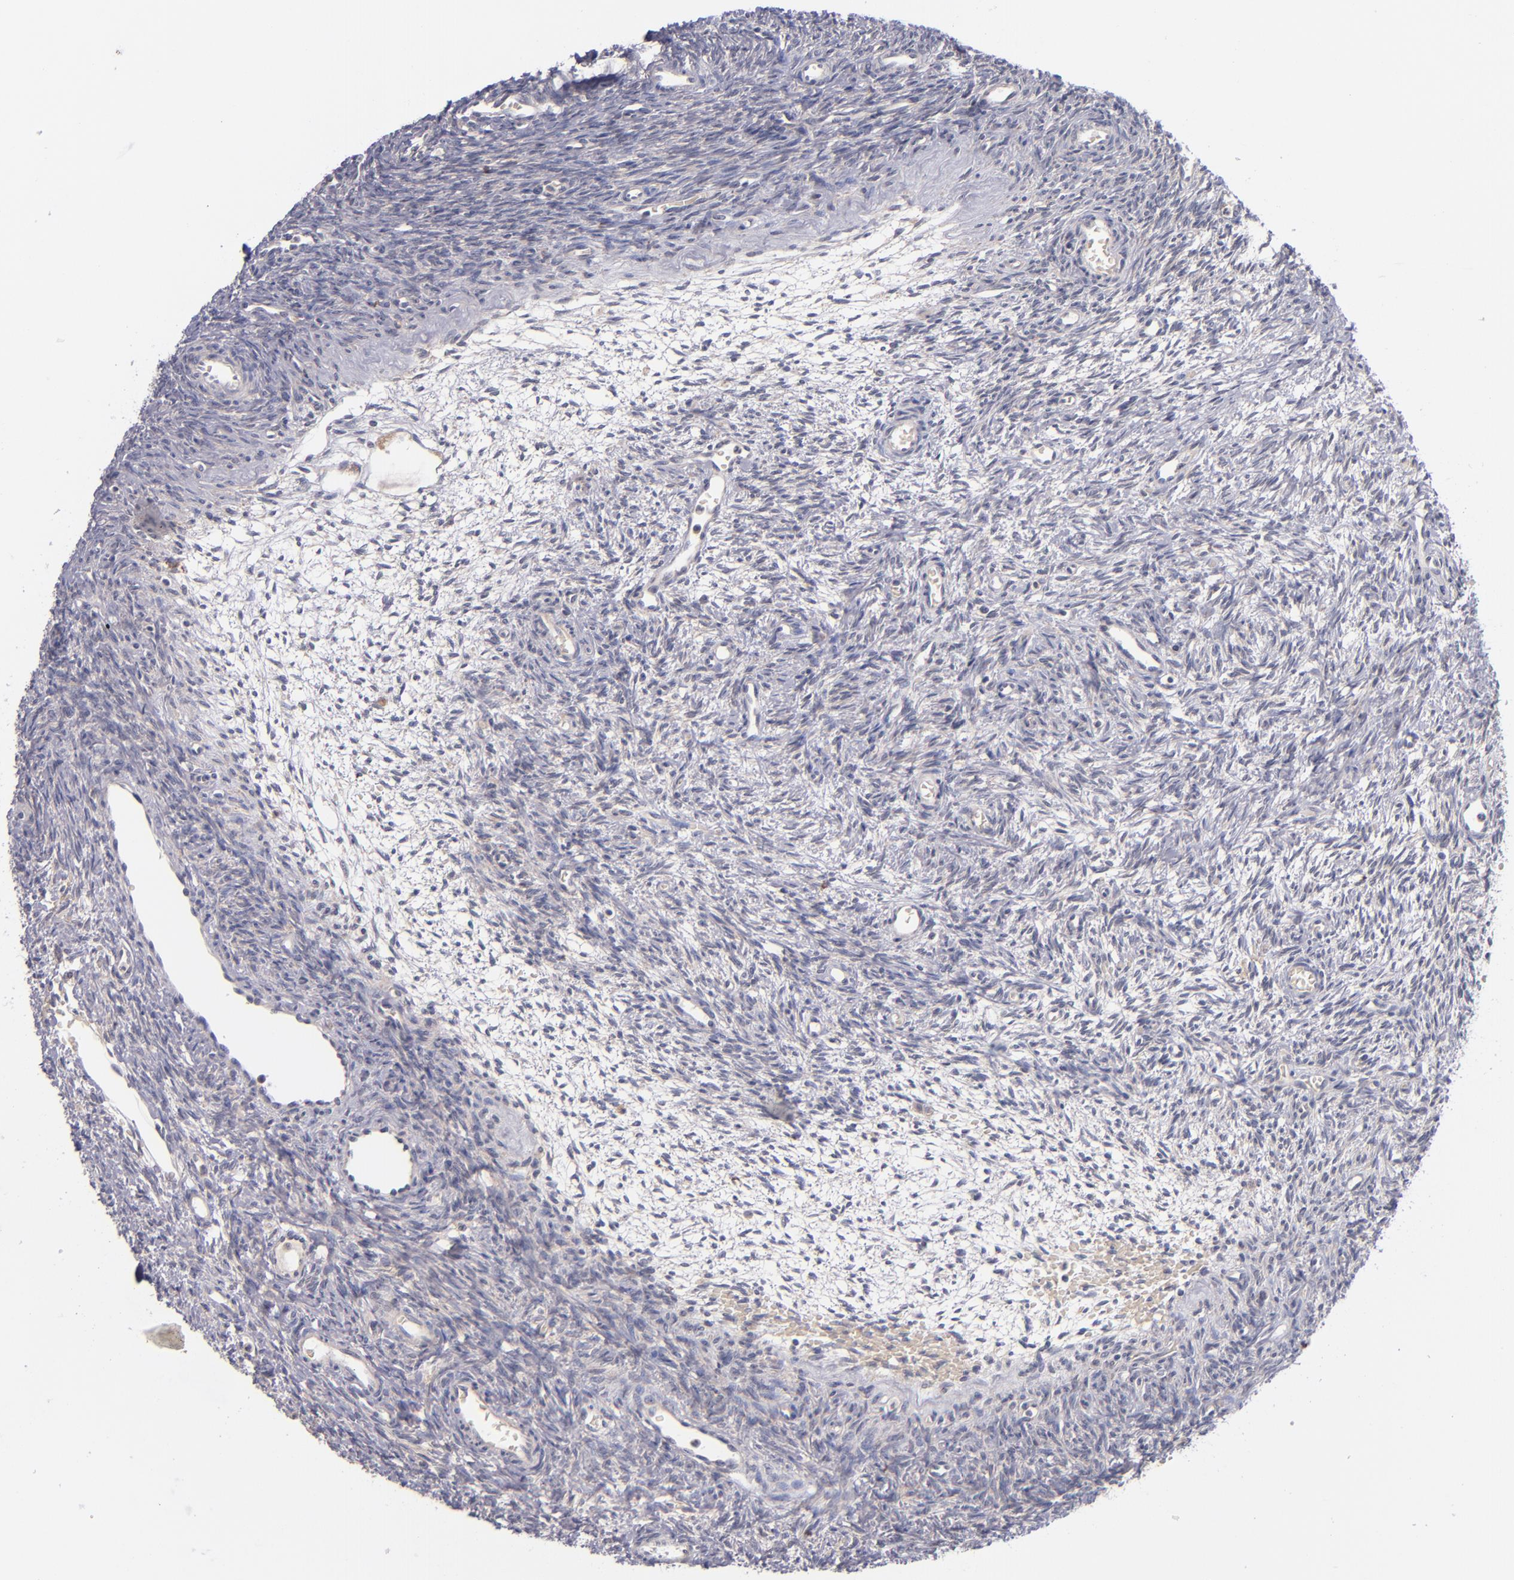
{"staining": {"intensity": "negative", "quantity": "none", "location": "none"}, "tissue": "ovary", "cell_type": "Follicle cells", "image_type": "normal", "snomed": [{"axis": "morphology", "description": "Normal tissue, NOS"}, {"axis": "topography", "description": "Ovary"}], "caption": "DAB (3,3'-diaminobenzidine) immunohistochemical staining of normal ovary reveals no significant staining in follicle cells. (Stains: DAB (3,3'-diaminobenzidine) immunohistochemistry (IHC) with hematoxylin counter stain, Microscopy: brightfield microscopy at high magnification).", "gene": "TSC2", "patient": {"sex": "female", "age": 39}}